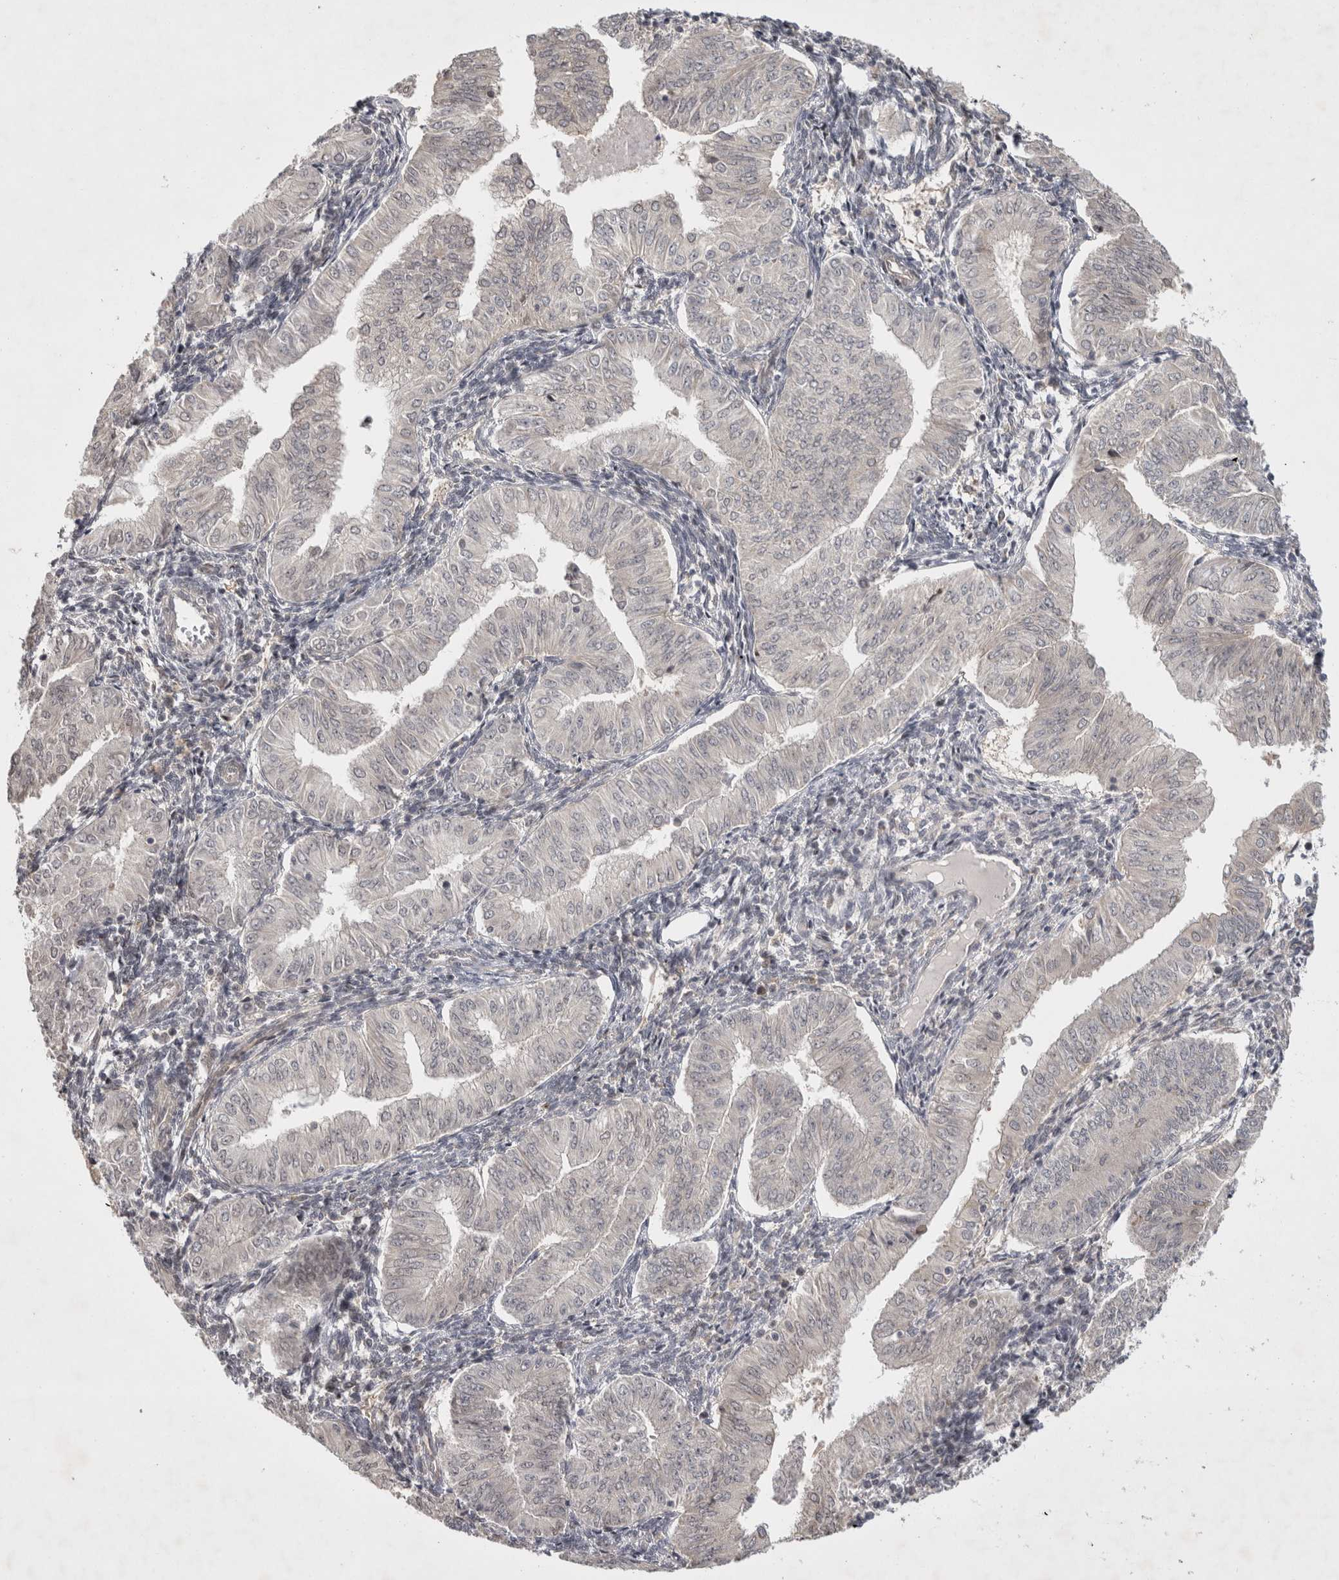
{"staining": {"intensity": "weak", "quantity": "<25%", "location": "nuclear"}, "tissue": "endometrial cancer", "cell_type": "Tumor cells", "image_type": "cancer", "snomed": [{"axis": "morphology", "description": "Normal tissue, NOS"}, {"axis": "morphology", "description": "Adenocarcinoma, NOS"}, {"axis": "topography", "description": "Endometrium"}], "caption": "There is no significant positivity in tumor cells of endometrial adenocarcinoma.", "gene": "ZNF318", "patient": {"sex": "female", "age": 53}}